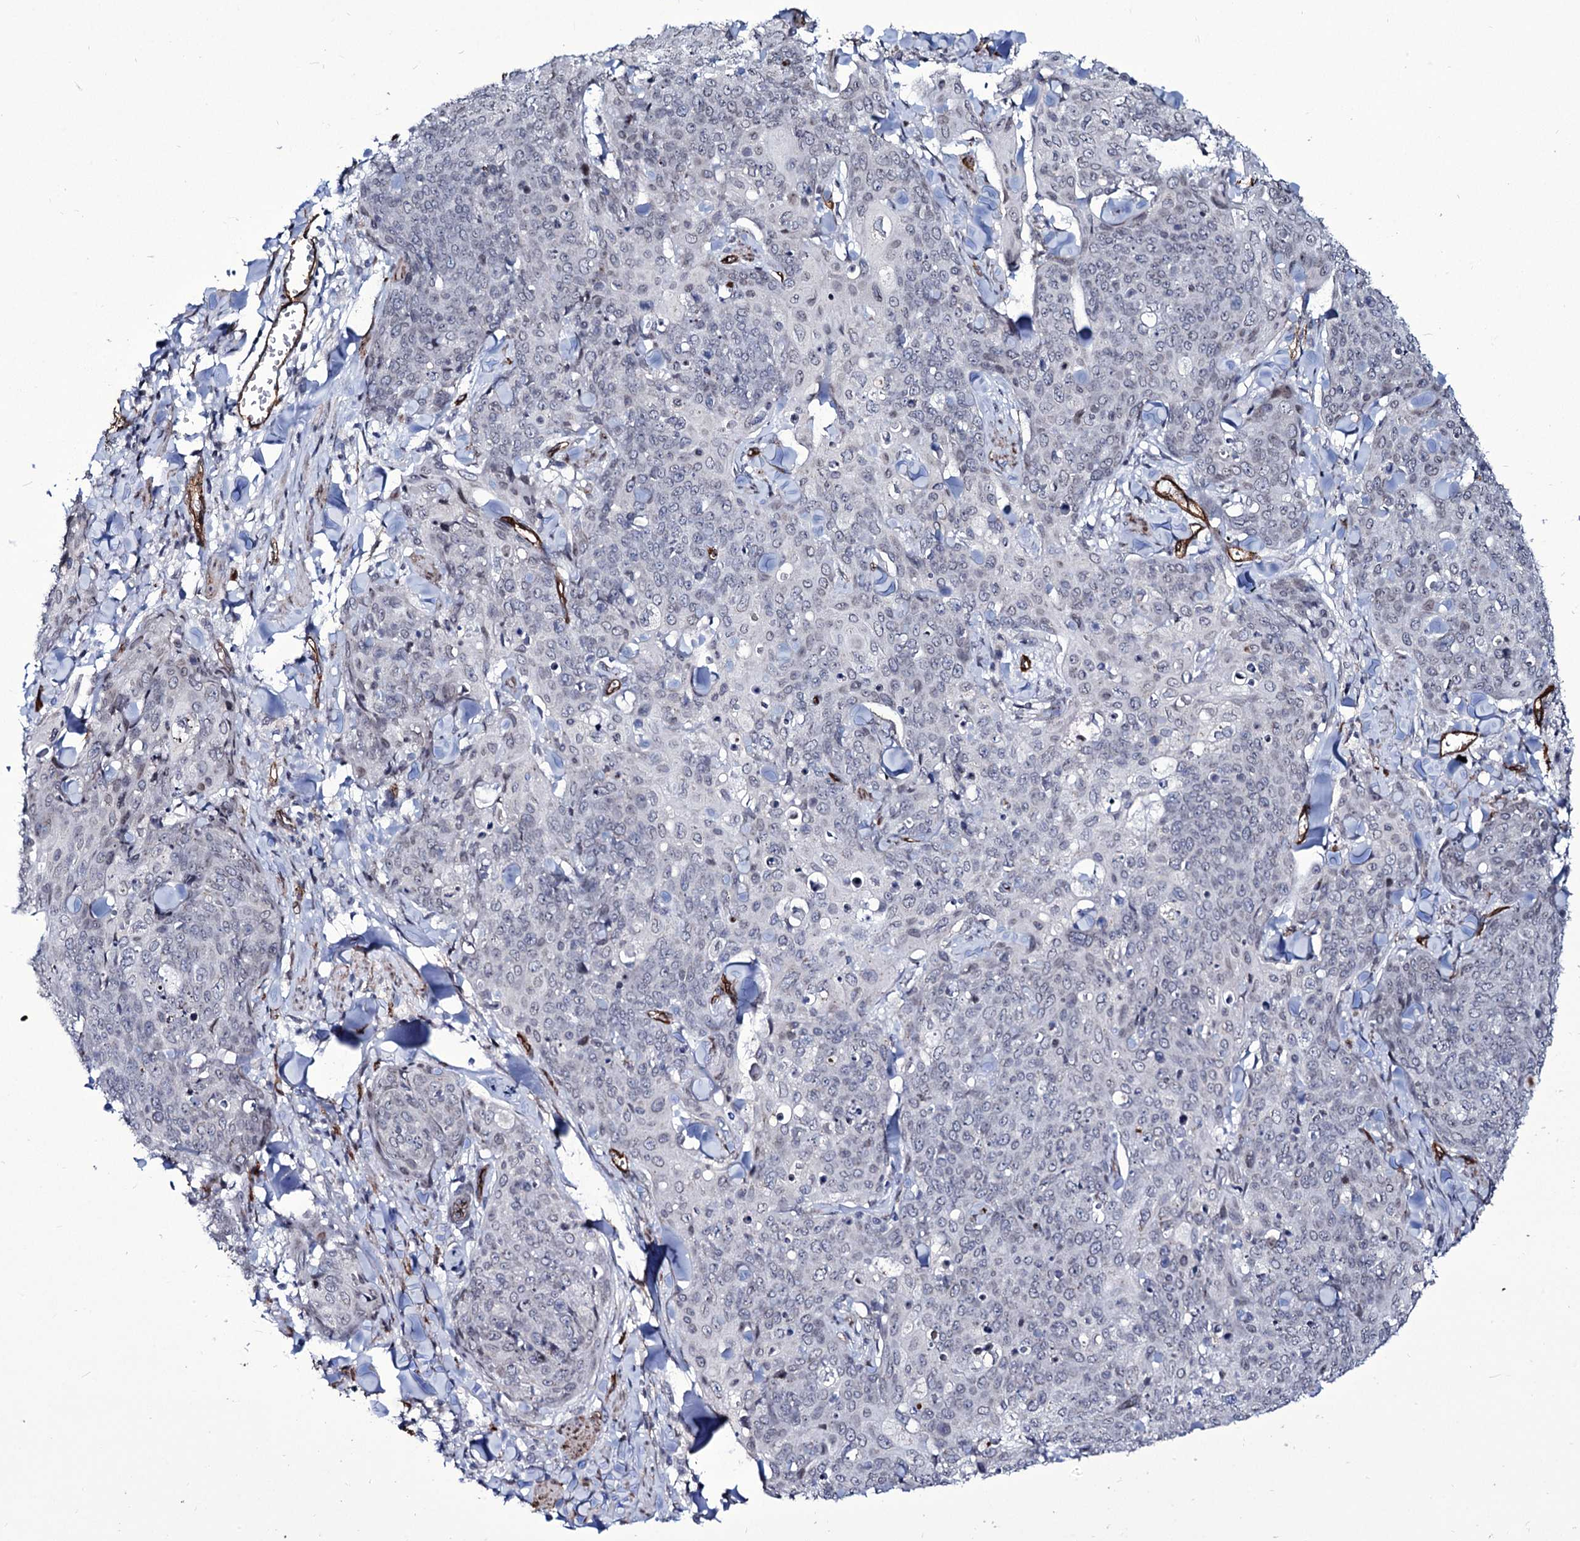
{"staining": {"intensity": "negative", "quantity": "none", "location": "none"}, "tissue": "skin cancer", "cell_type": "Tumor cells", "image_type": "cancer", "snomed": [{"axis": "morphology", "description": "Squamous cell carcinoma, NOS"}, {"axis": "topography", "description": "Skin"}, {"axis": "topography", "description": "Vulva"}], "caption": "Skin cancer (squamous cell carcinoma) stained for a protein using immunohistochemistry displays no staining tumor cells.", "gene": "ZC3H12C", "patient": {"sex": "female", "age": 85}}